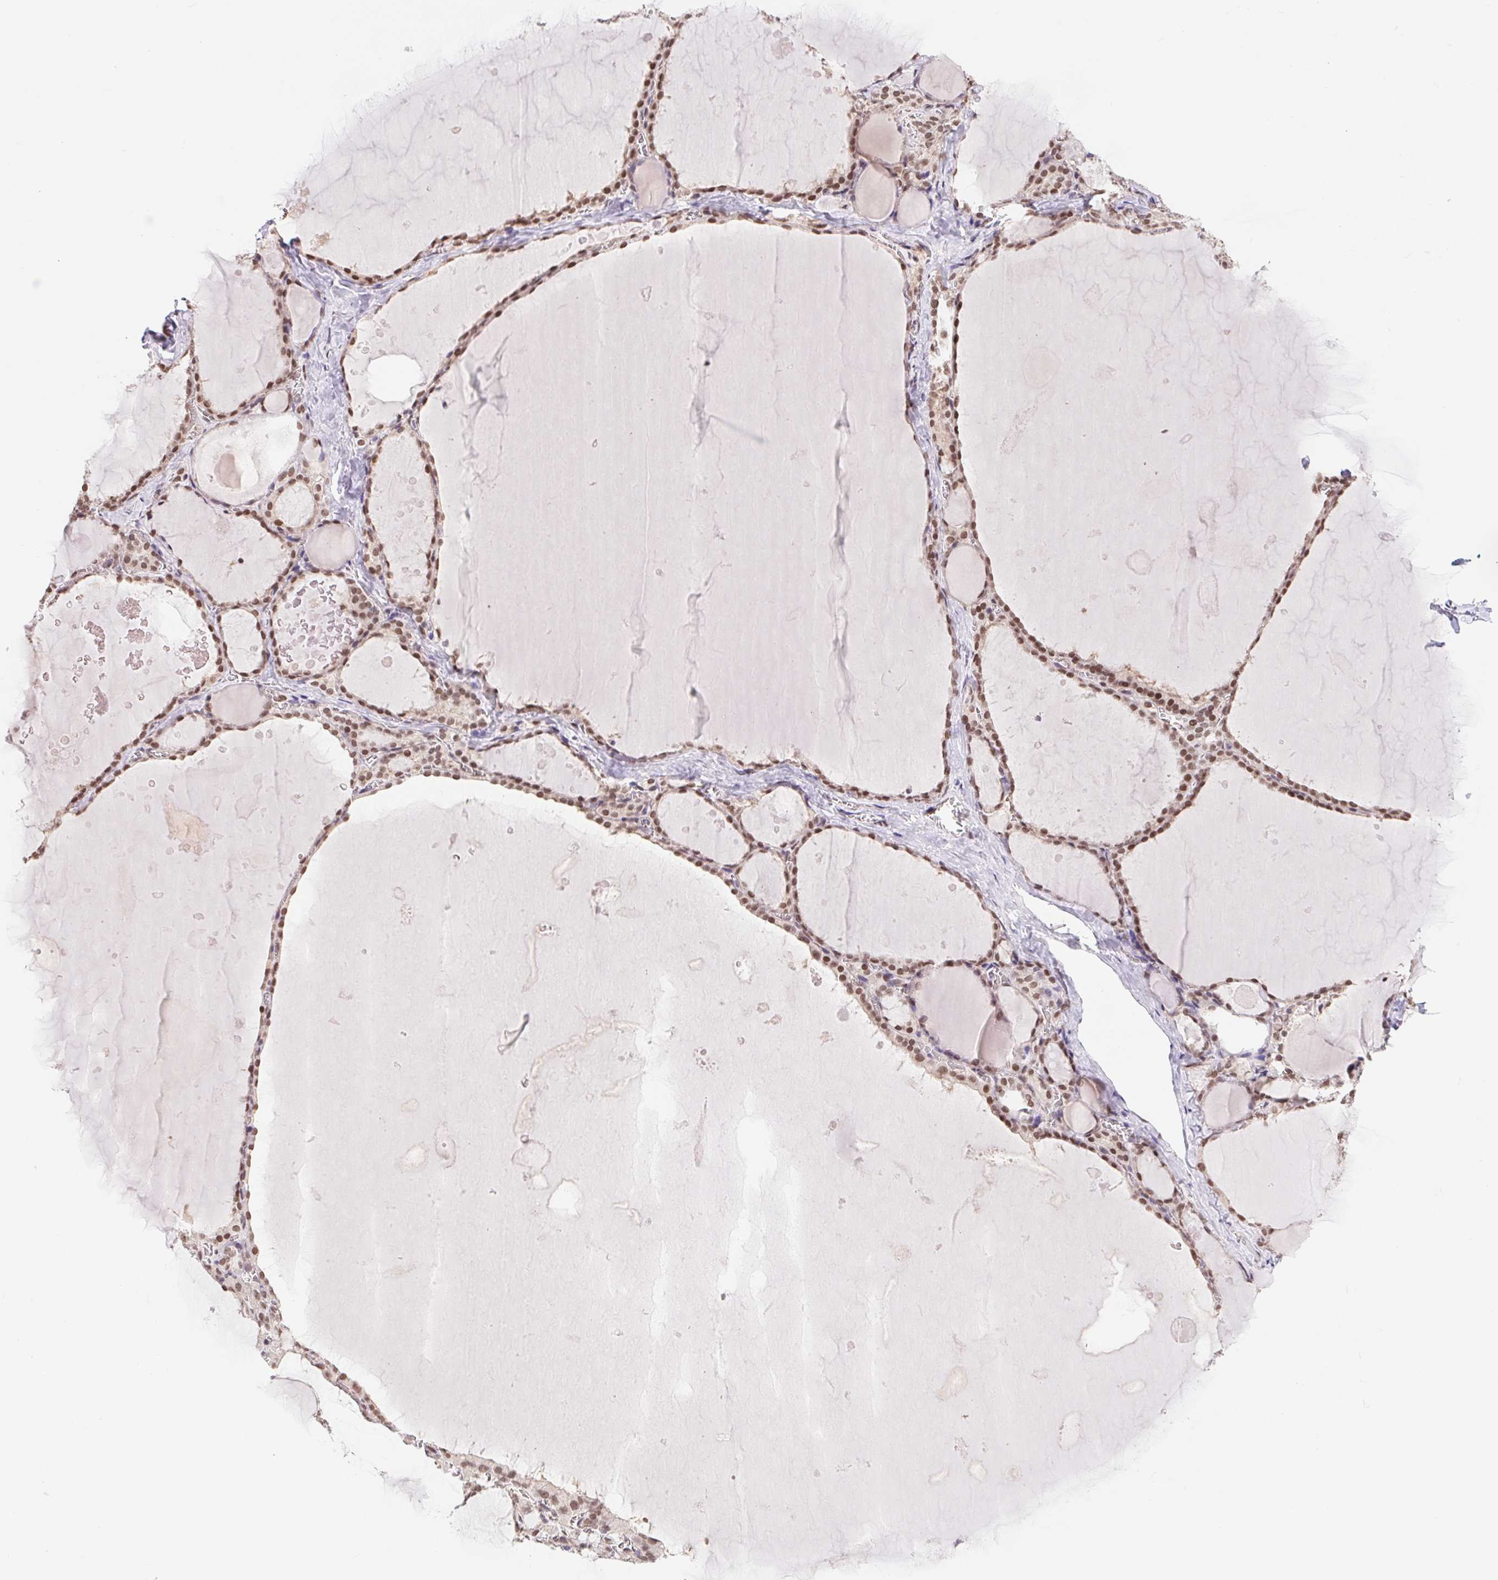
{"staining": {"intensity": "moderate", "quantity": ">75%", "location": "nuclear"}, "tissue": "thyroid gland", "cell_type": "Glandular cells", "image_type": "normal", "snomed": [{"axis": "morphology", "description": "Normal tissue, NOS"}, {"axis": "topography", "description": "Thyroid gland"}], "caption": "Protein staining exhibits moderate nuclear positivity in approximately >75% of glandular cells in unremarkable thyroid gland. Immunohistochemistry (ihc) stains the protein in brown and the nuclei are stained blue.", "gene": "CAND1", "patient": {"sex": "male", "age": 56}}